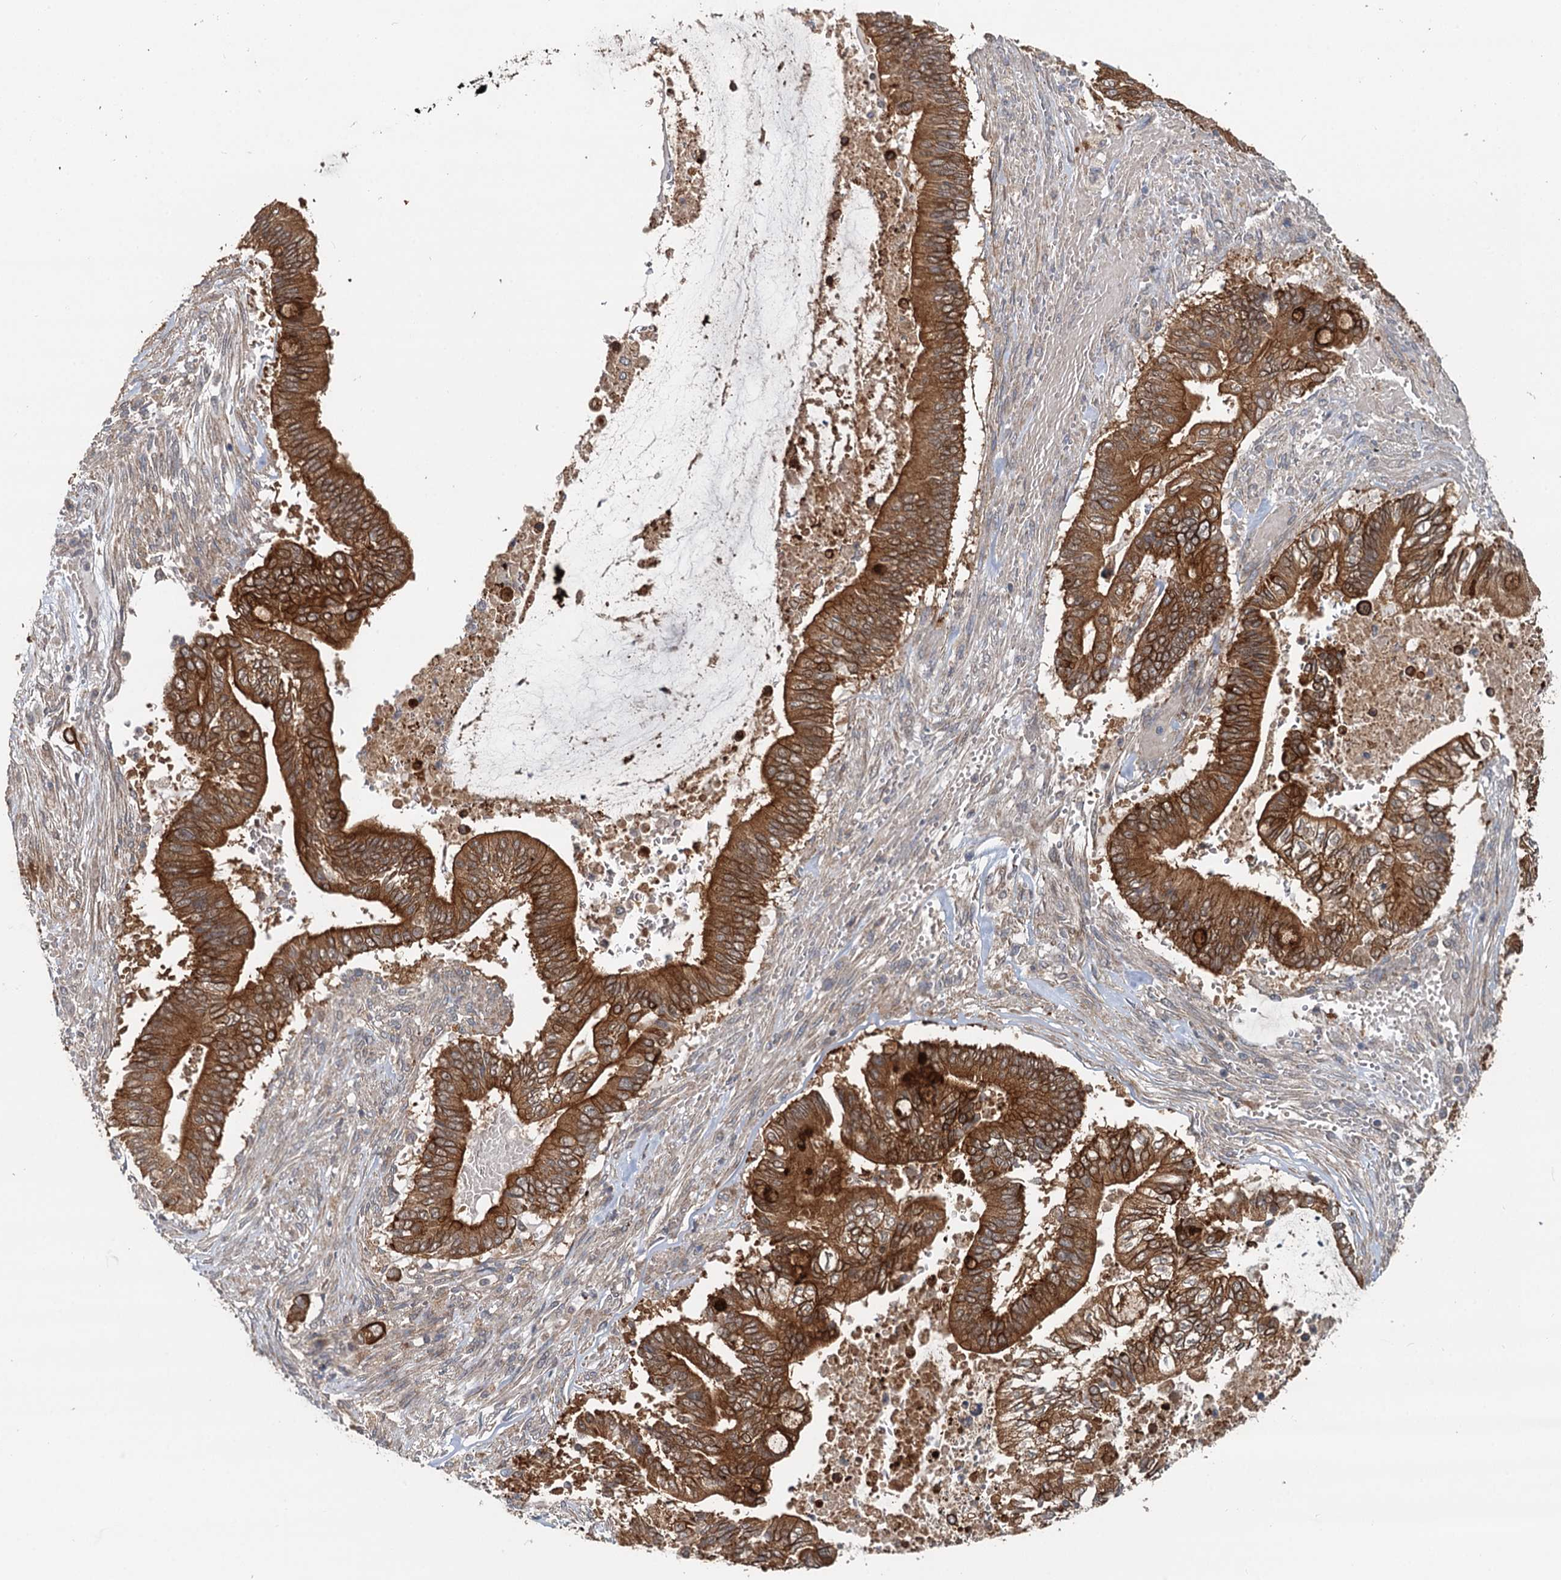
{"staining": {"intensity": "strong", "quantity": ">75%", "location": "cytoplasmic/membranous"}, "tissue": "pancreatic cancer", "cell_type": "Tumor cells", "image_type": "cancer", "snomed": [{"axis": "morphology", "description": "Adenocarcinoma, NOS"}, {"axis": "topography", "description": "Pancreas"}], "caption": "A micrograph of adenocarcinoma (pancreatic) stained for a protein reveals strong cytoplasmic/membranous brown staining in tumor cells. (Stains: DAB (3,3'-diaminobenzidine) in brown, nuclei in blue, Microscopy: brightfield microscopy at high magnification).", "gene": "LRRK2", "patient": {"sex": "male", "age": 68}}